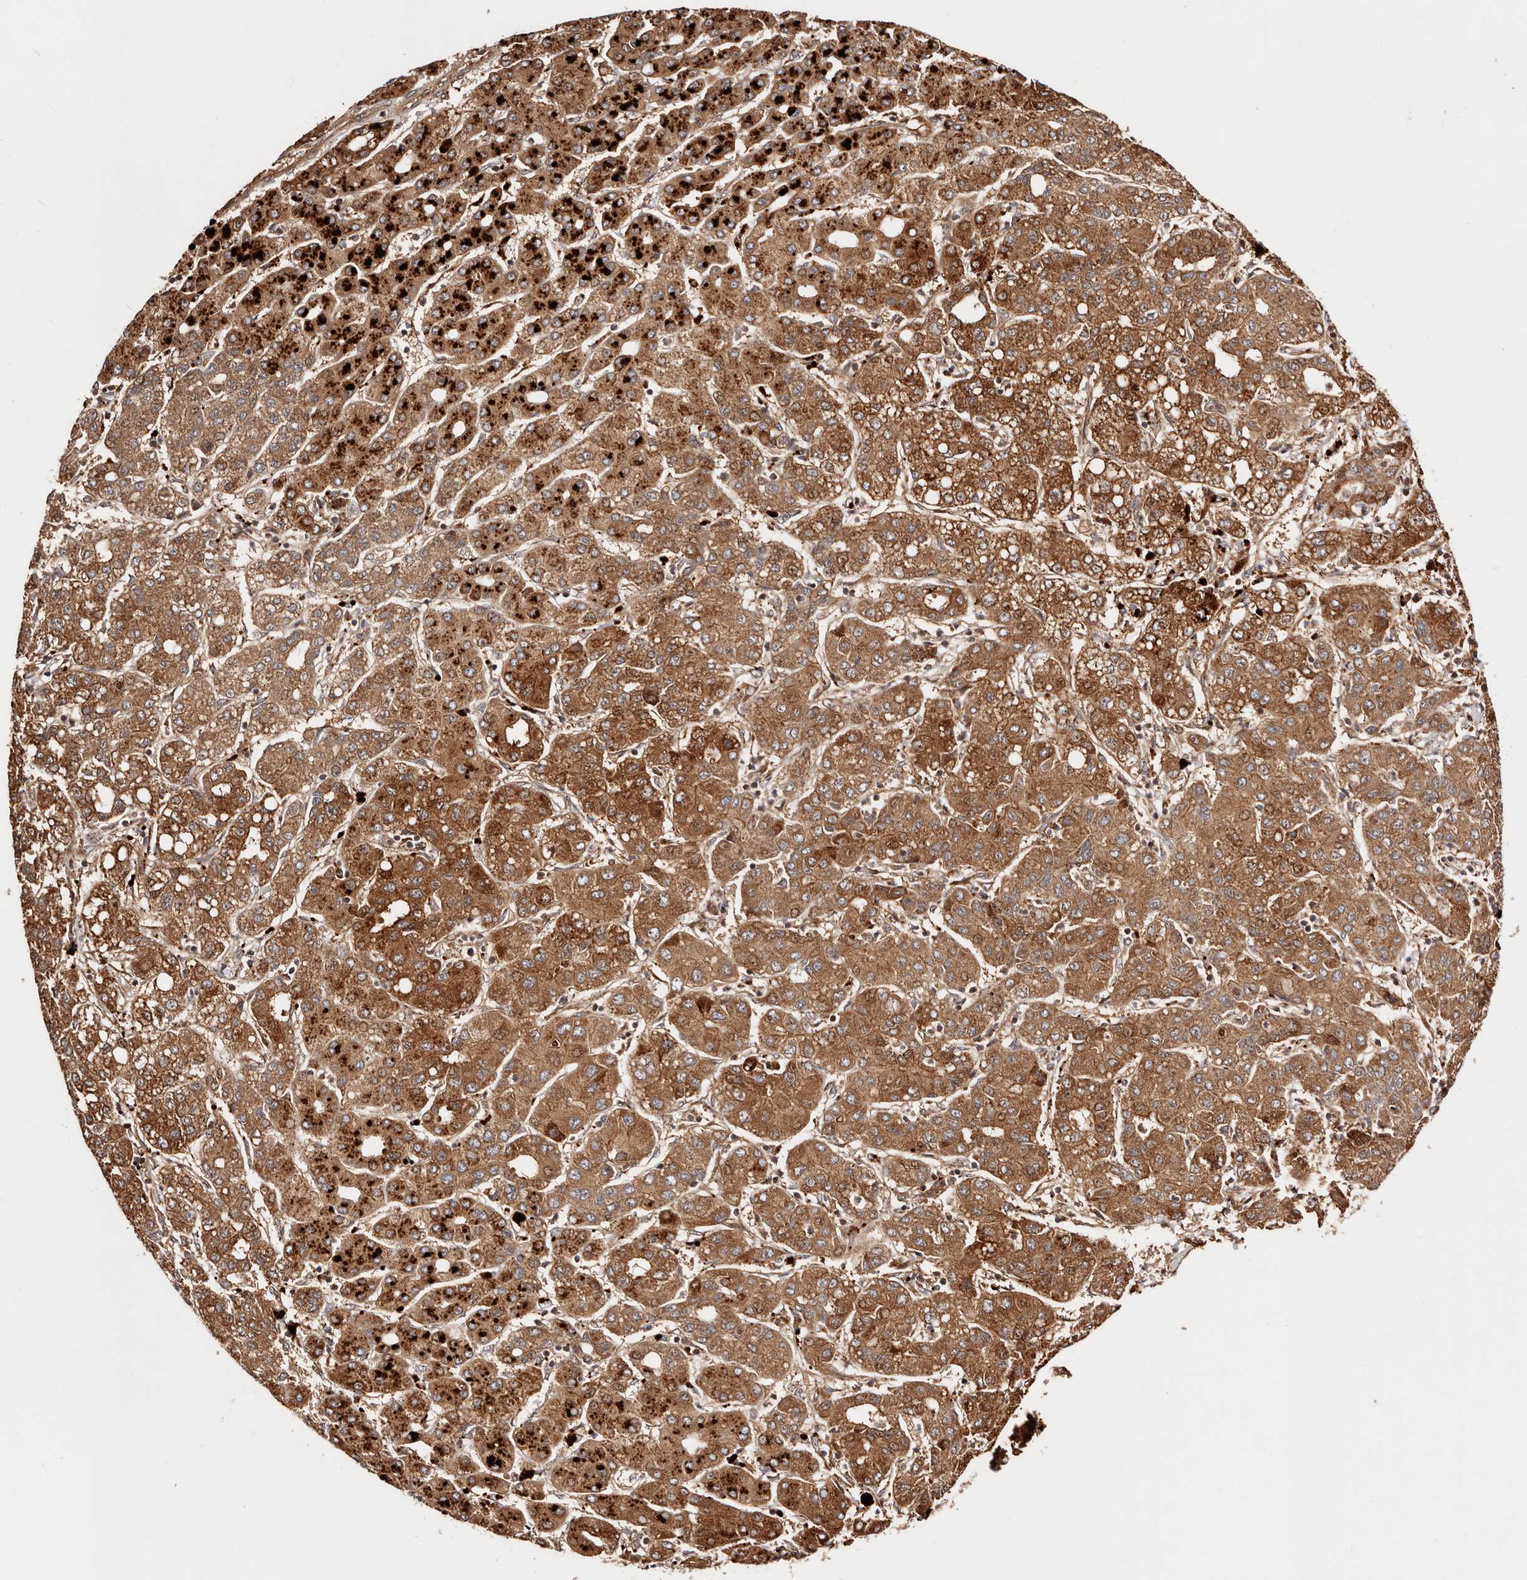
{"staining": {"intensity": "strong", "quantity": ">75%", "location": "cytoplasmic/membranous"}, "tissue": "liver cancer", "cell_type": "Tumor cells", "image_type": "cancer", "snomed": [{"axis": "morphology", "description": "Carcinoma, Hepatocellular, NOS"}, {"axis": "topography", "description": "Liver"}], "caption": "Brown immunohistochemical staining in human liver hepatocellular carcinoma demonstrates strong cytoplasmic/membranous staining in about >75% of tumor cells.", "gene": "PTPN22", "patient": {"sex": "male", "age": 65}}